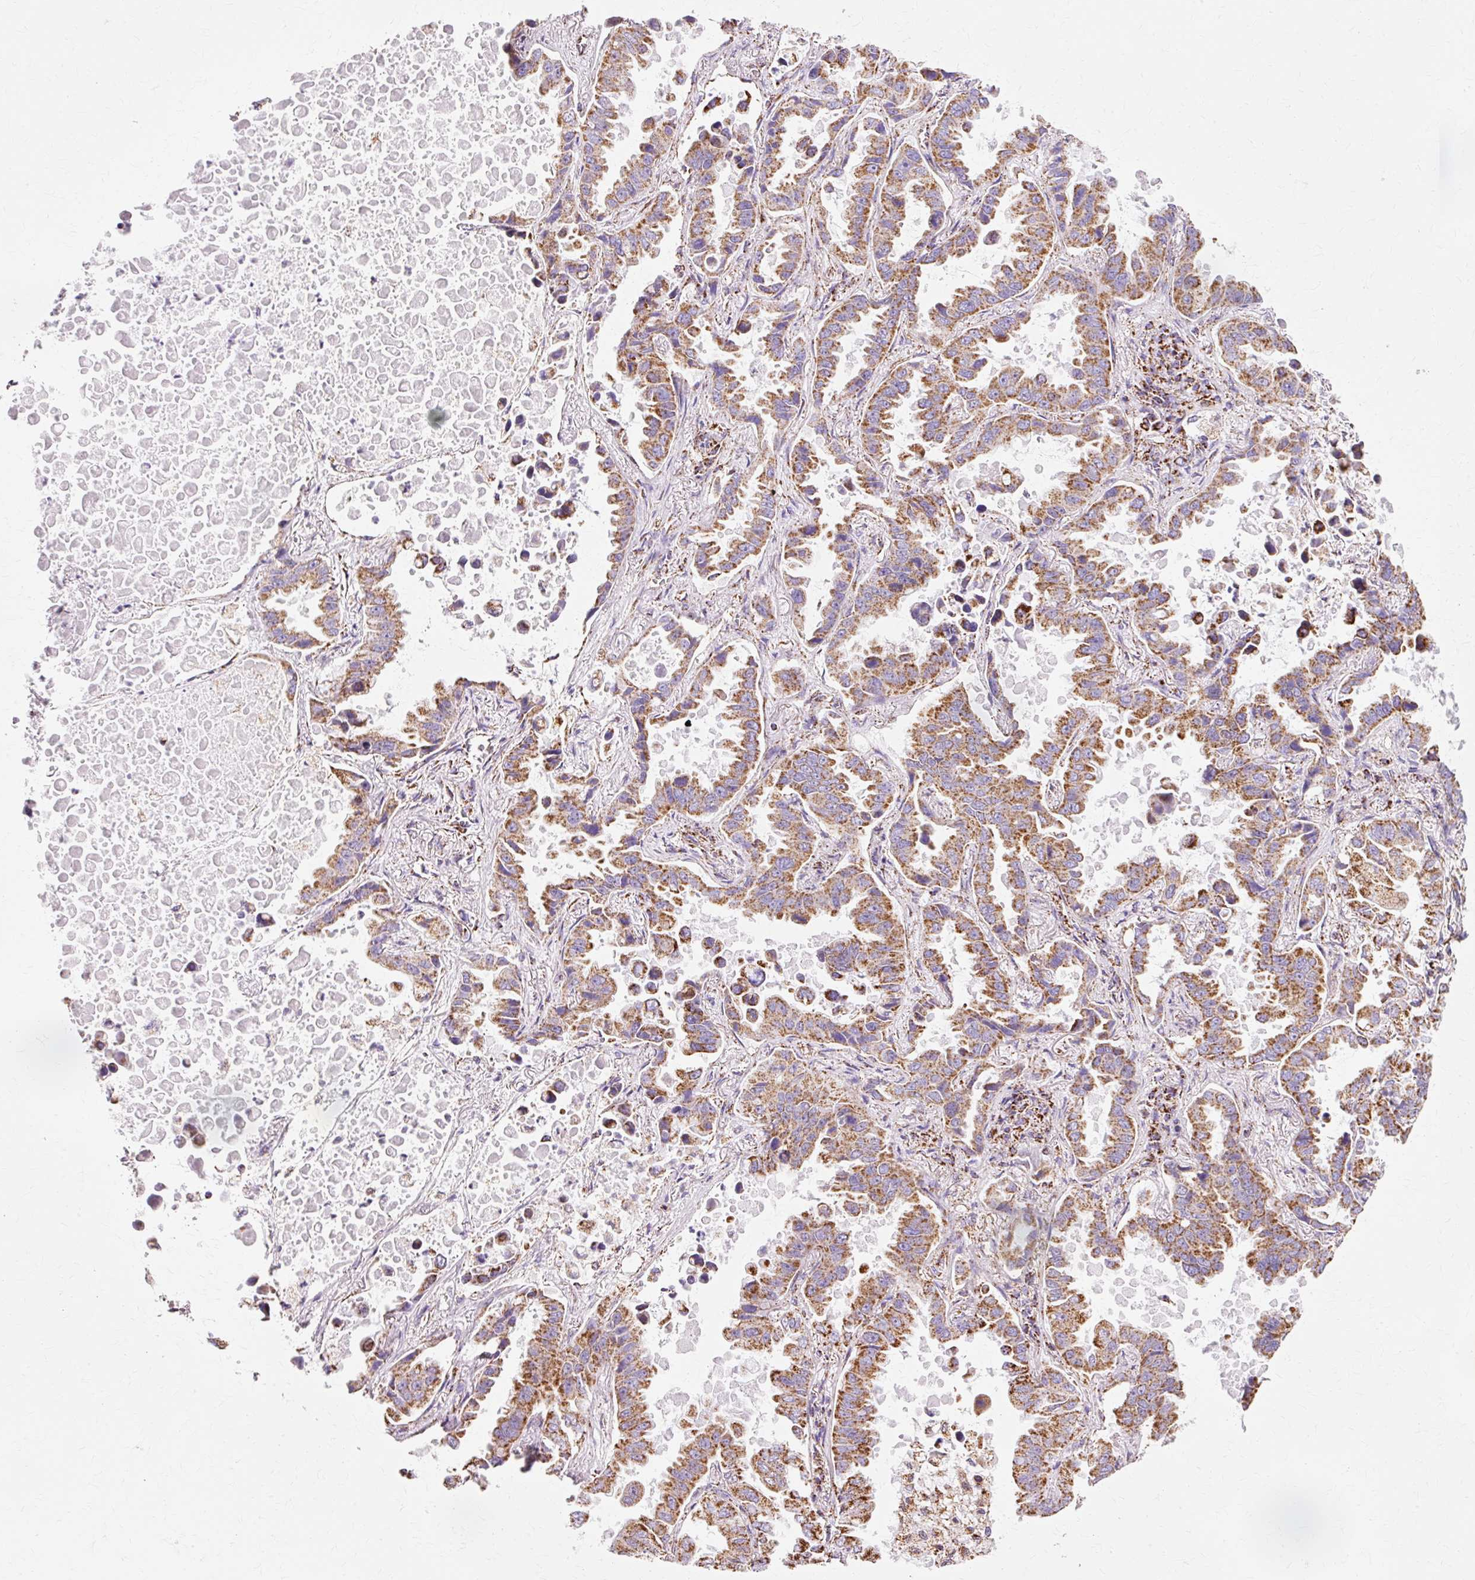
{"staining": {"intensity": "strong", "quantity": ">75%", "location": "cytoplasmic/membranous"}, "tissue": "lung cancer", "cell_type": "Tumor cells", "image_type": "cancer", "snomed": [{"axis": "morphology", "description": "Adenocarcinoma, NOS"}, {"axis": "topography", "description": "Lung"}], "caption": "Strong cytoplasmic/membranous staining is identified in about >75% of tumor cells in adenocarcinoma (lung).", "gene": "ATP5PO", "patient": {"sex": "male", "age": 64}}